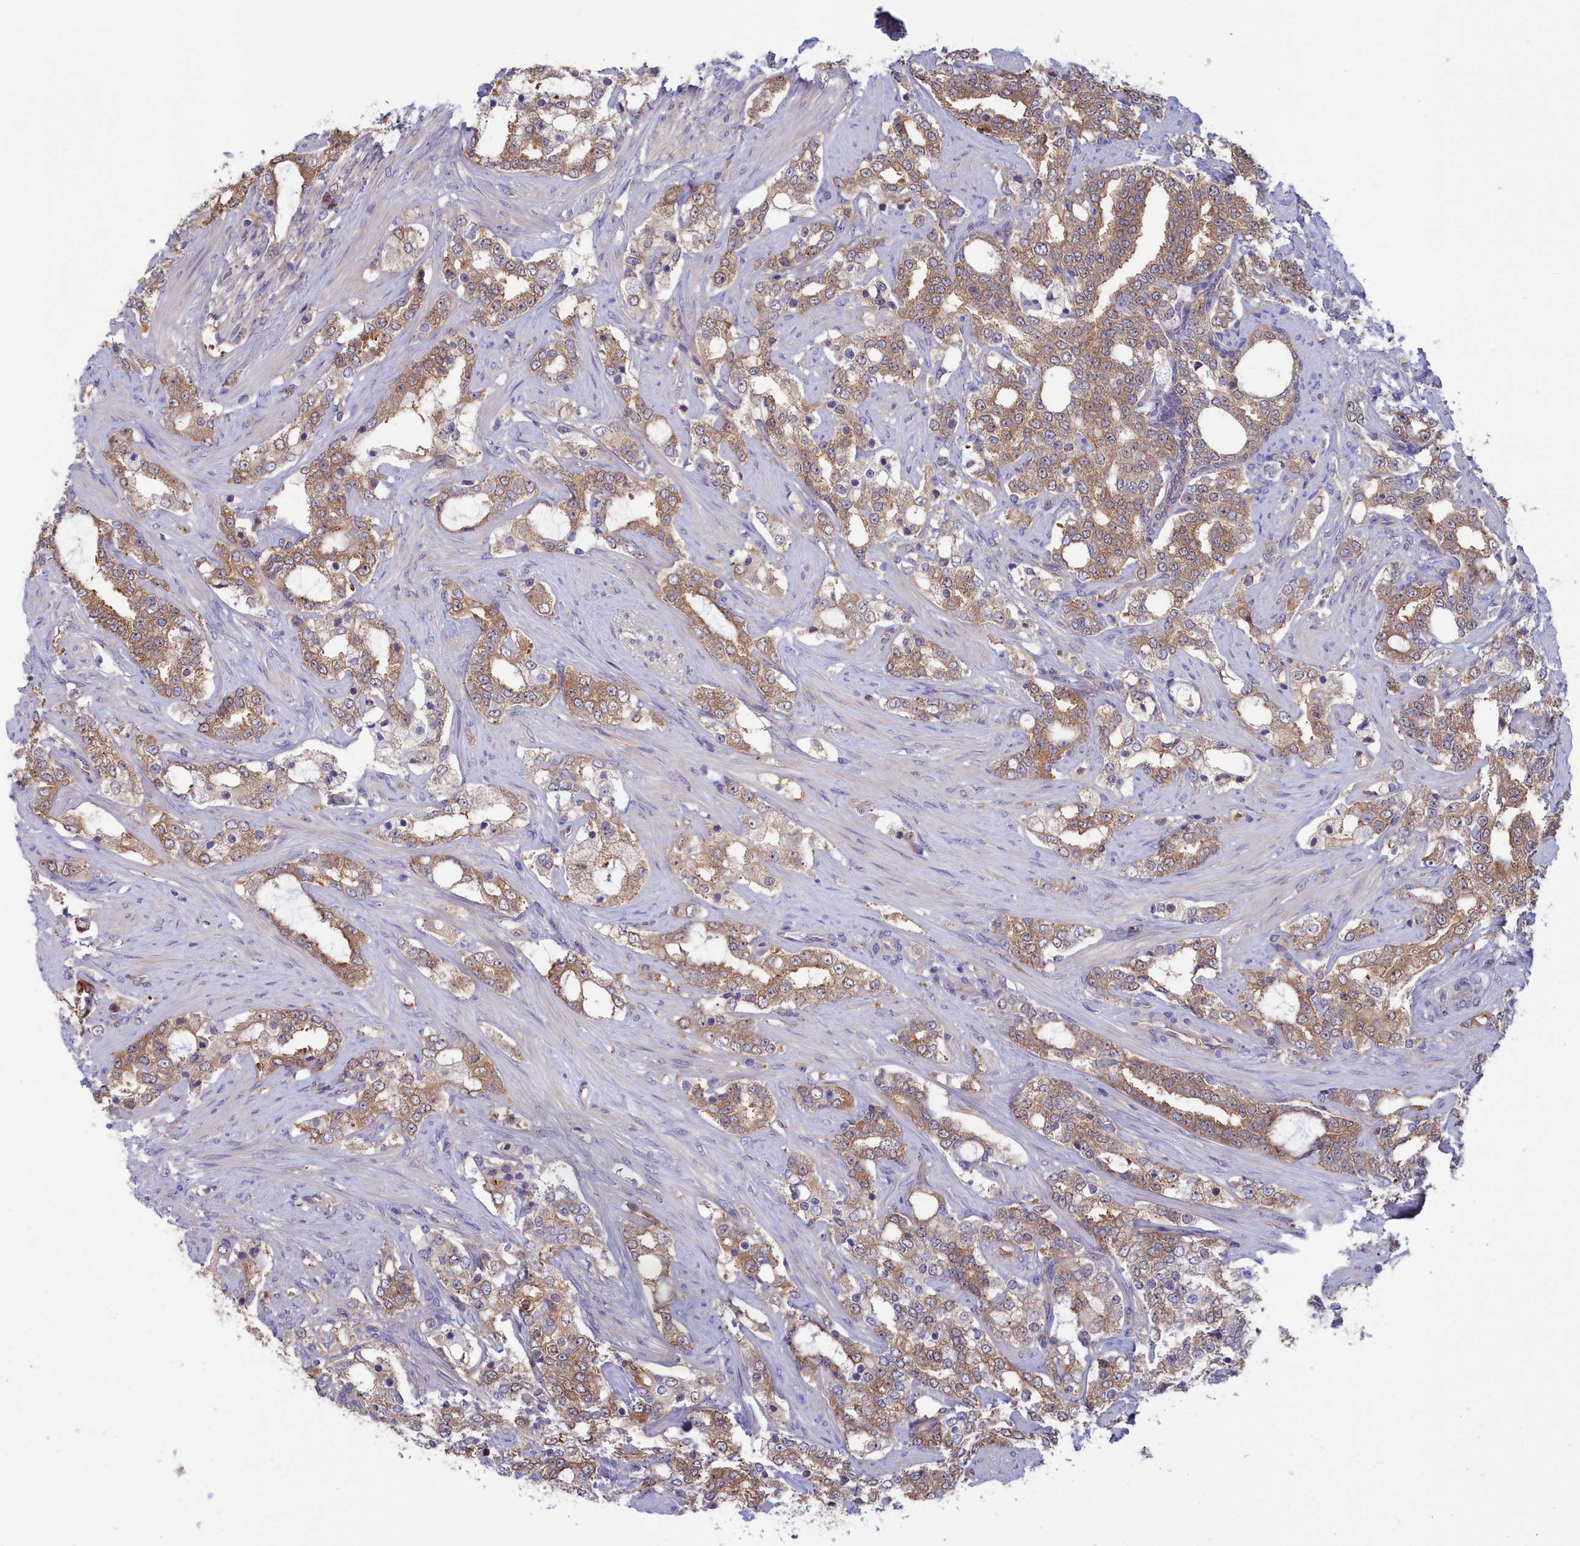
{"staining": {"intensity": "moderate", "quantity": ">75%", "location": "cytoplasmic/membranous"}, "tissue": "prostate cancer", "cell_type": "Tumor cells", "image_type": "cancer", "snomed": [{"axis": "morphology", "description": "Adenocarcinoma, High grade"}, {"axis": "topography", "description": "Prostate"}], "caption": "Prostate high-grade adenocarcinoma stained with immunohistochemistry (IHC) exhibits moderate cytoplasmic/membranous expression in approximately >75% of tumor cells. (brown staining indicates protein expression, while blue staining denotes nuclei).", "gene": "SYNDIG1L", "patient": {"sex": "male", "age": 64}}